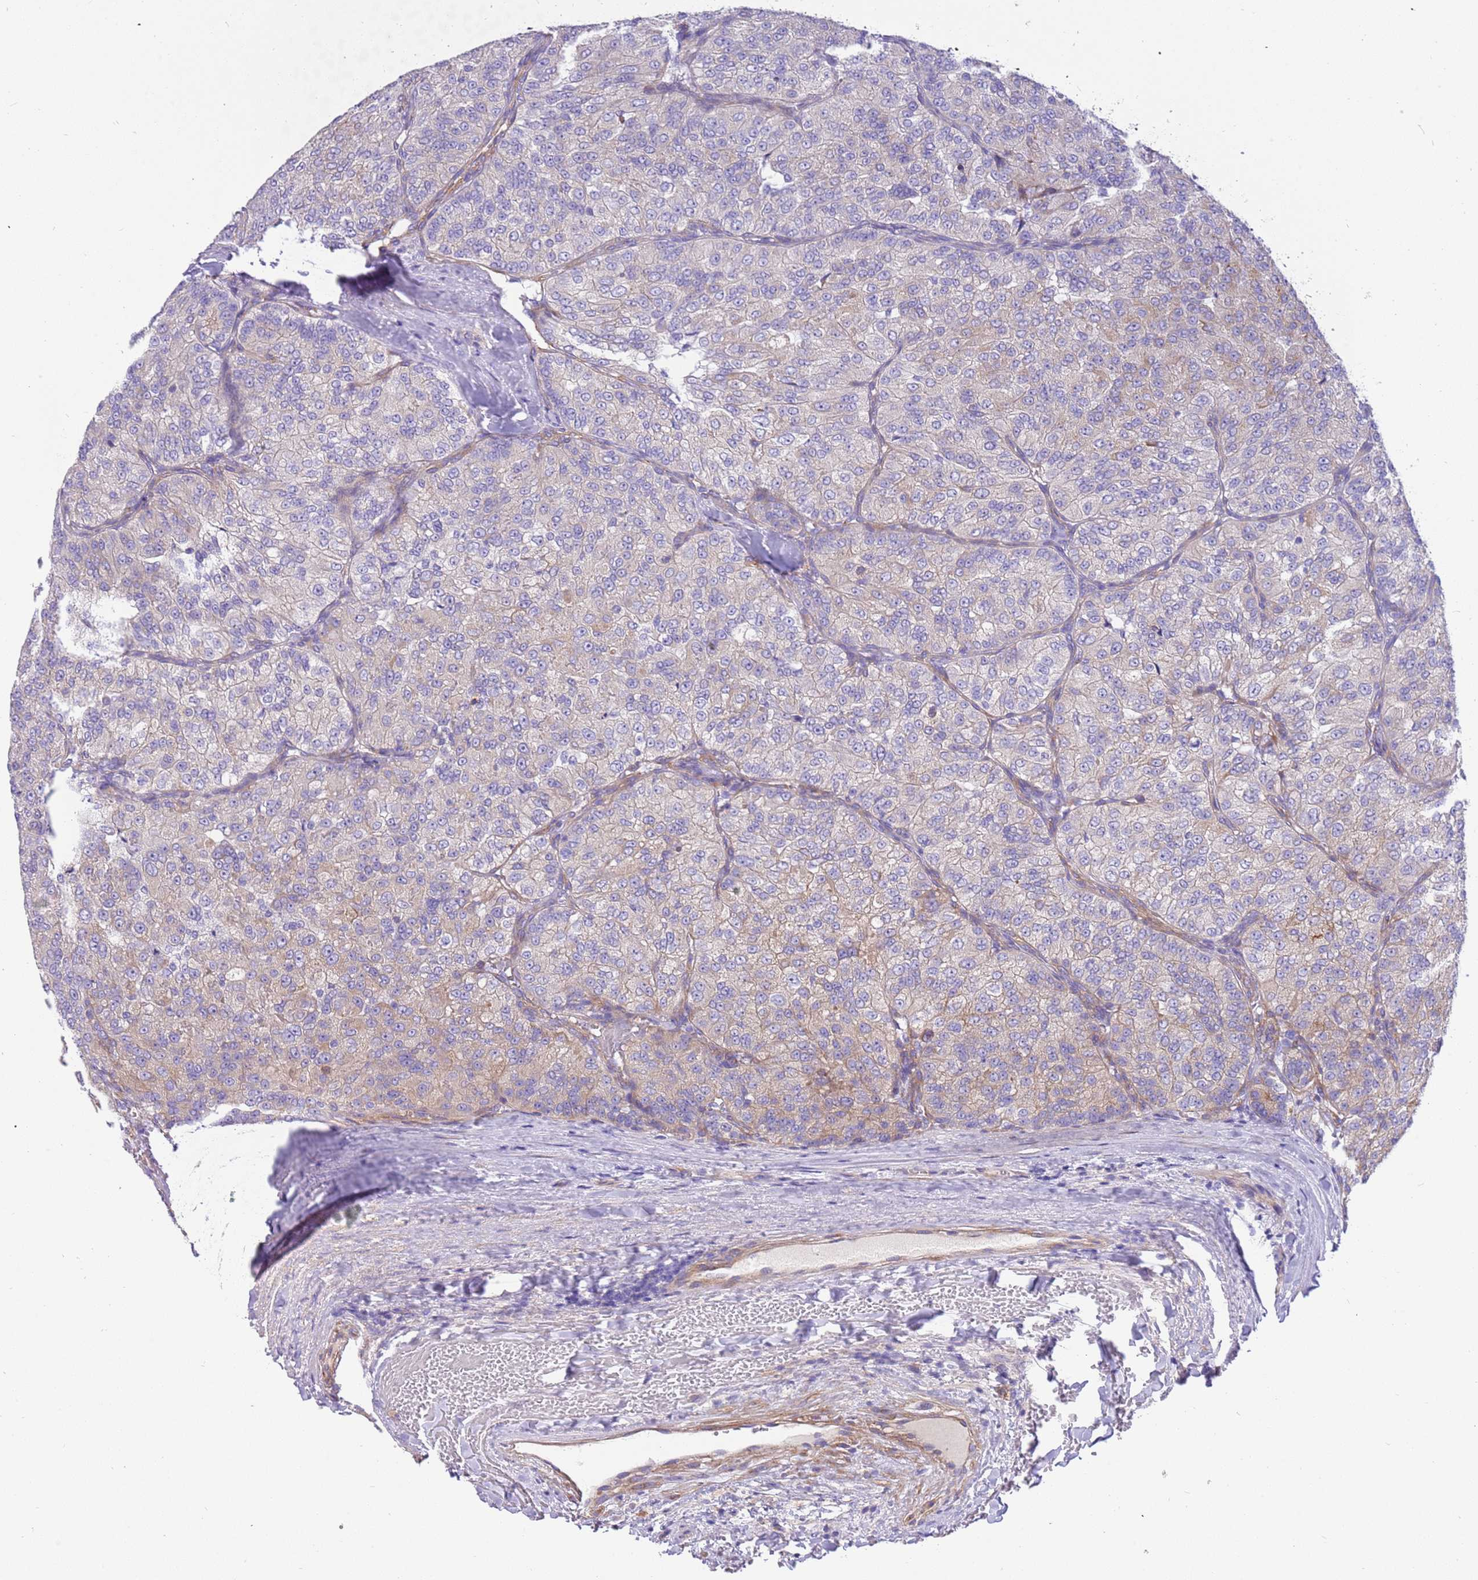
{"staining": {"intensity": "weak", "quantity": "<25%", "location": "cytoplasmic/membranous"}, "tissue": "renal cancer", "cell_type": "Tumor cells", "image_type": "cancer", "snomed": [{"axis": "morphology", "description": "Adenocarcinoma, NOS"}, {"axis": "topography", "description": "Kidney"}], "caption": "Protein analysis of adenocarcinoma (renal) demonstrates no significant staining in tumor cells.", "gene": "SERINC3", "patient": {"sex": "female", "age": 63}}